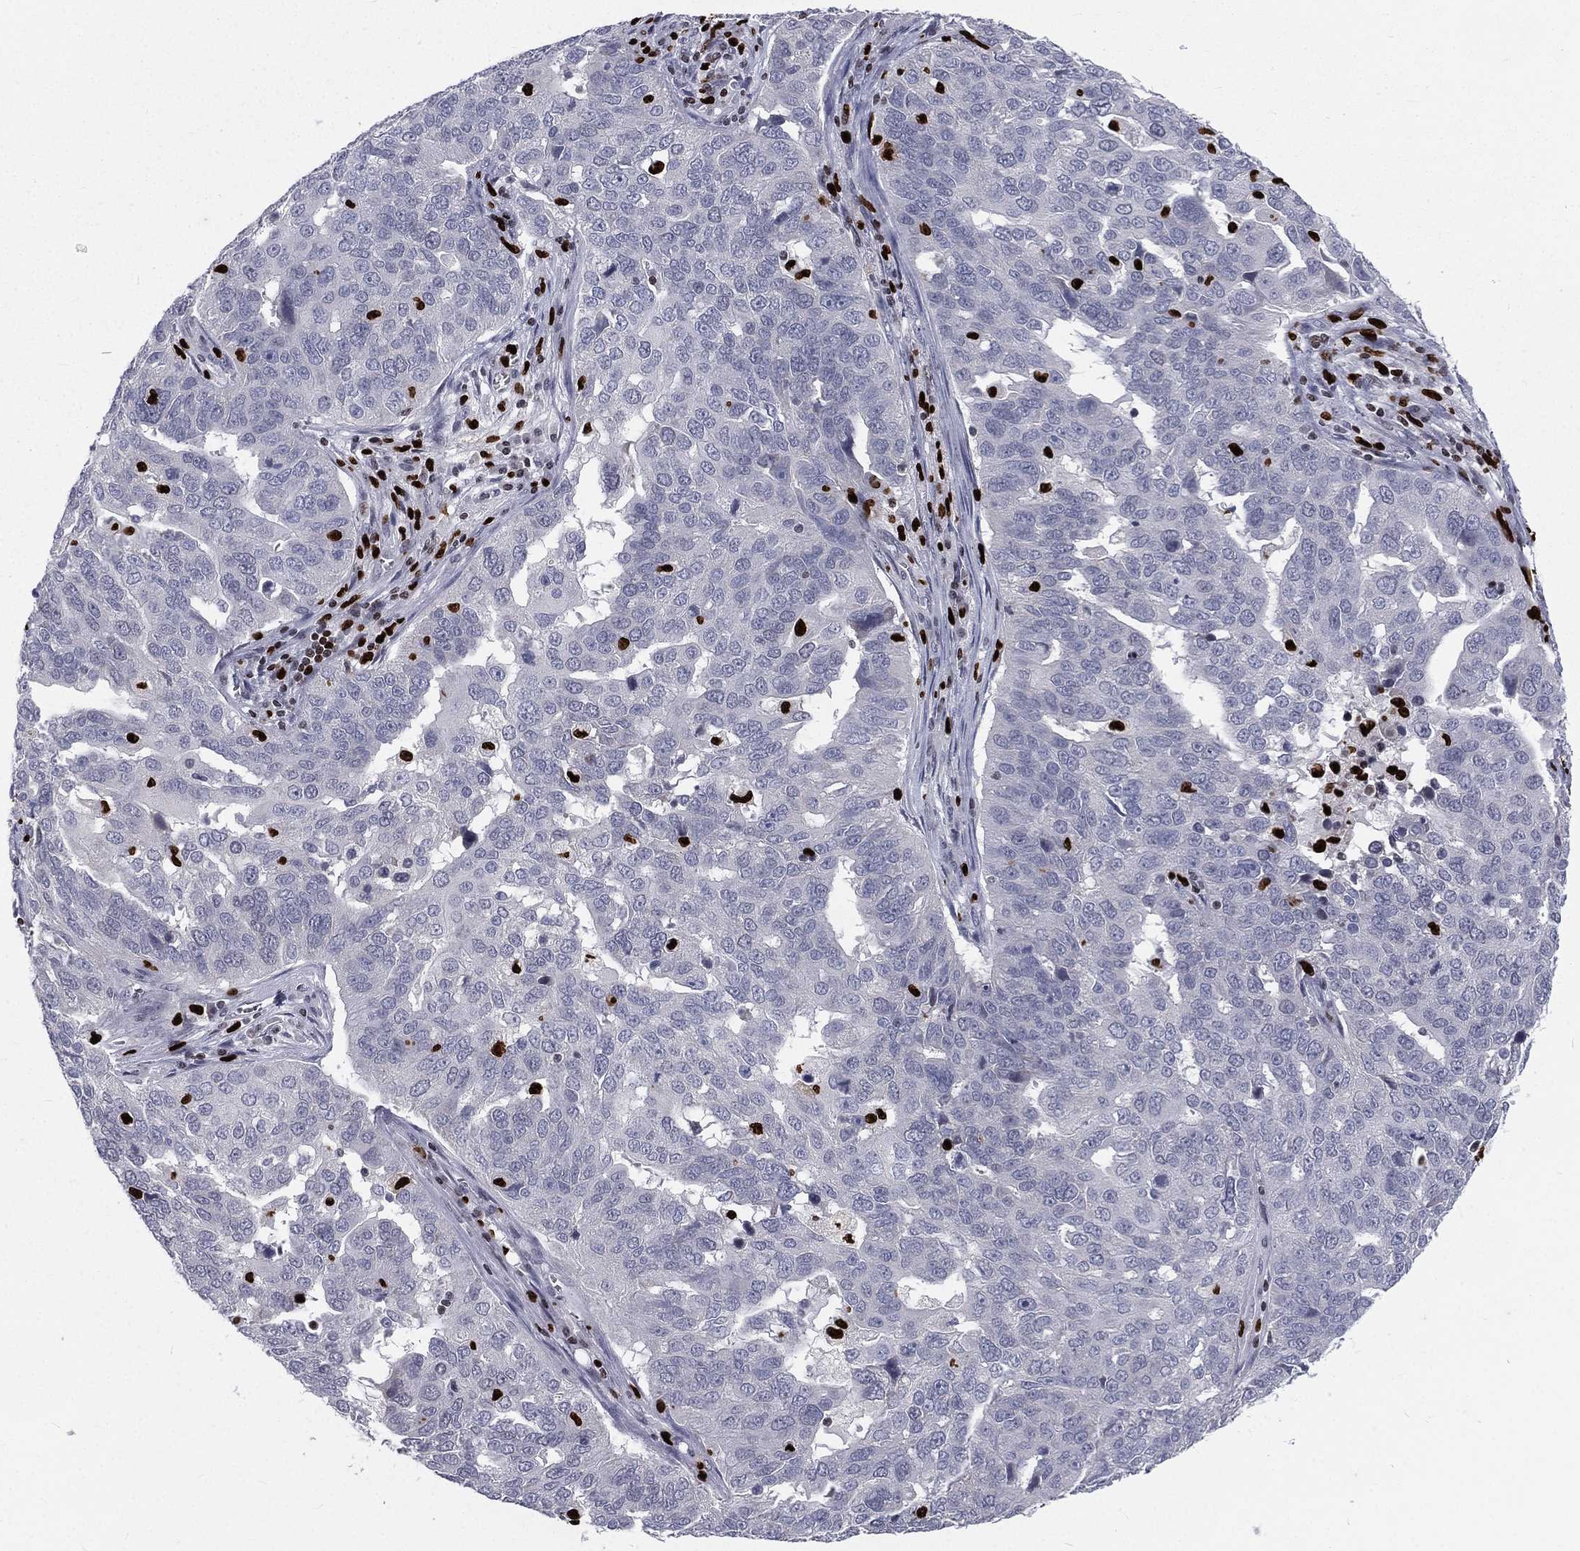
{"staining": {"intensity": "negative", "quantity": "none", "location": "none"}, "tissue": "ovarian cancer", "cell_type": "Tumor cells", "image_type": "cancer", "snomed": [{"axis": "morphology", "description": "Carcinoma, endometroid"}, {"axis": "topography", "description": "Soft tissue"}, {"axis": "topography", "description": "Ovary"}], "caption": "Endometroid carcinoma (ovarian) was stained to show a protein in brown. There is no significant positivity in tumor cells.", "gene": "MNDA", "patient": {"sex": "female", "age": 52}}